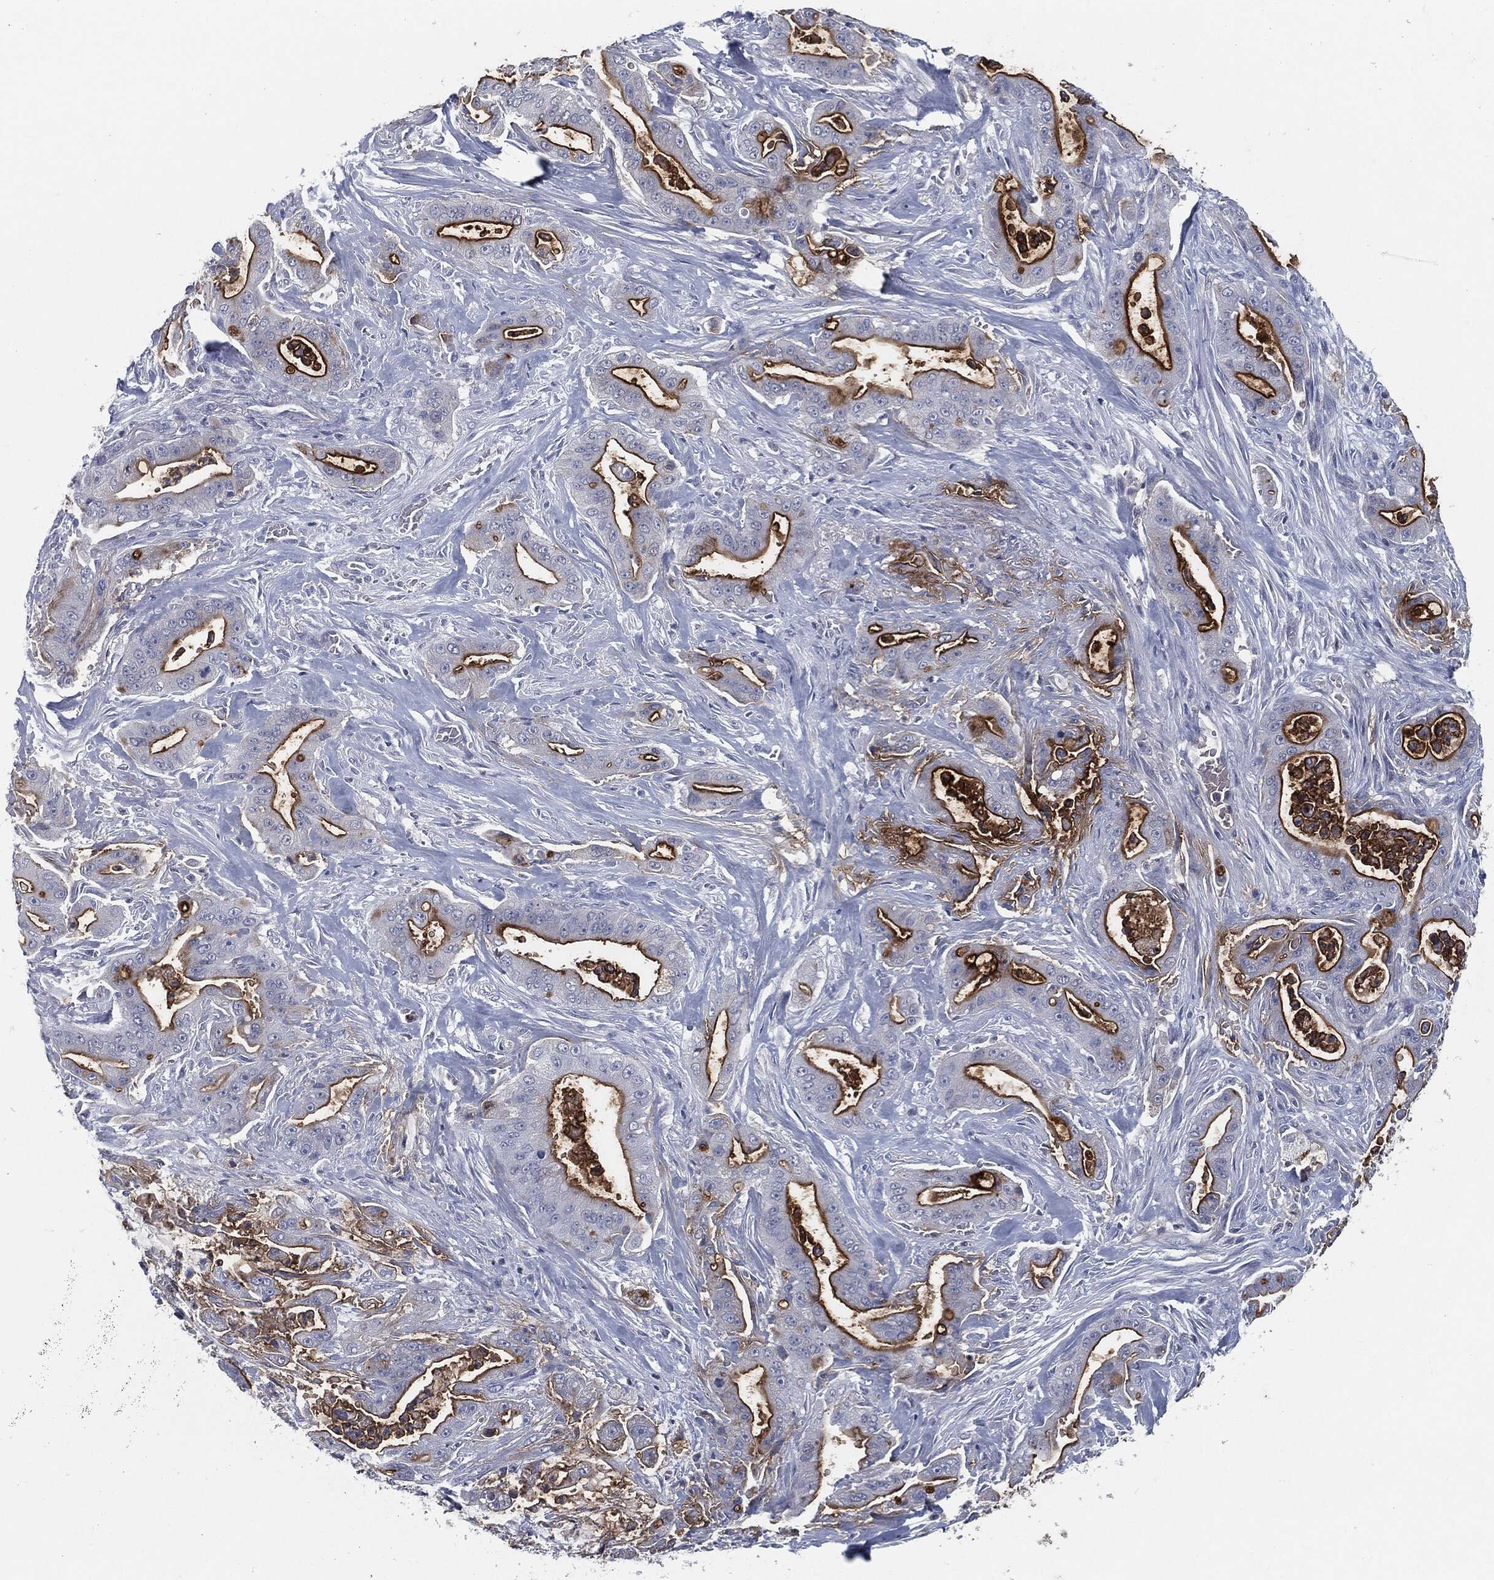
{"staining": {"intensity": "strong", "quantity": "25%-75%", "location": "cytoplasmic/membranous"}, "tissue": "pancreatic cancer", "cell_type": "Tumor cells", "image_type": "cancer", "snomed": [{"axis": "morphology", "description": "Normal tissue, NOS"}, {"axis": "morphology", "description": "Inflammation, NOS"}, {"axis": "morphology", "description": "Adenocarcinoma, NOS"}, {"axis": "topography", "description": "Pancreas"}], "caption": "Brown immunohistochemical staining in human pancreatic cancer reveals strong cytoplasmic/membranous positivity in about 25%-75% of tumor cells. (DAB (3,3'-diaminobenzidine) IHC with brightfield microscopy, high magnification).", "gene": "PROM1", "patient": {"sex": "male", "age": 57}}